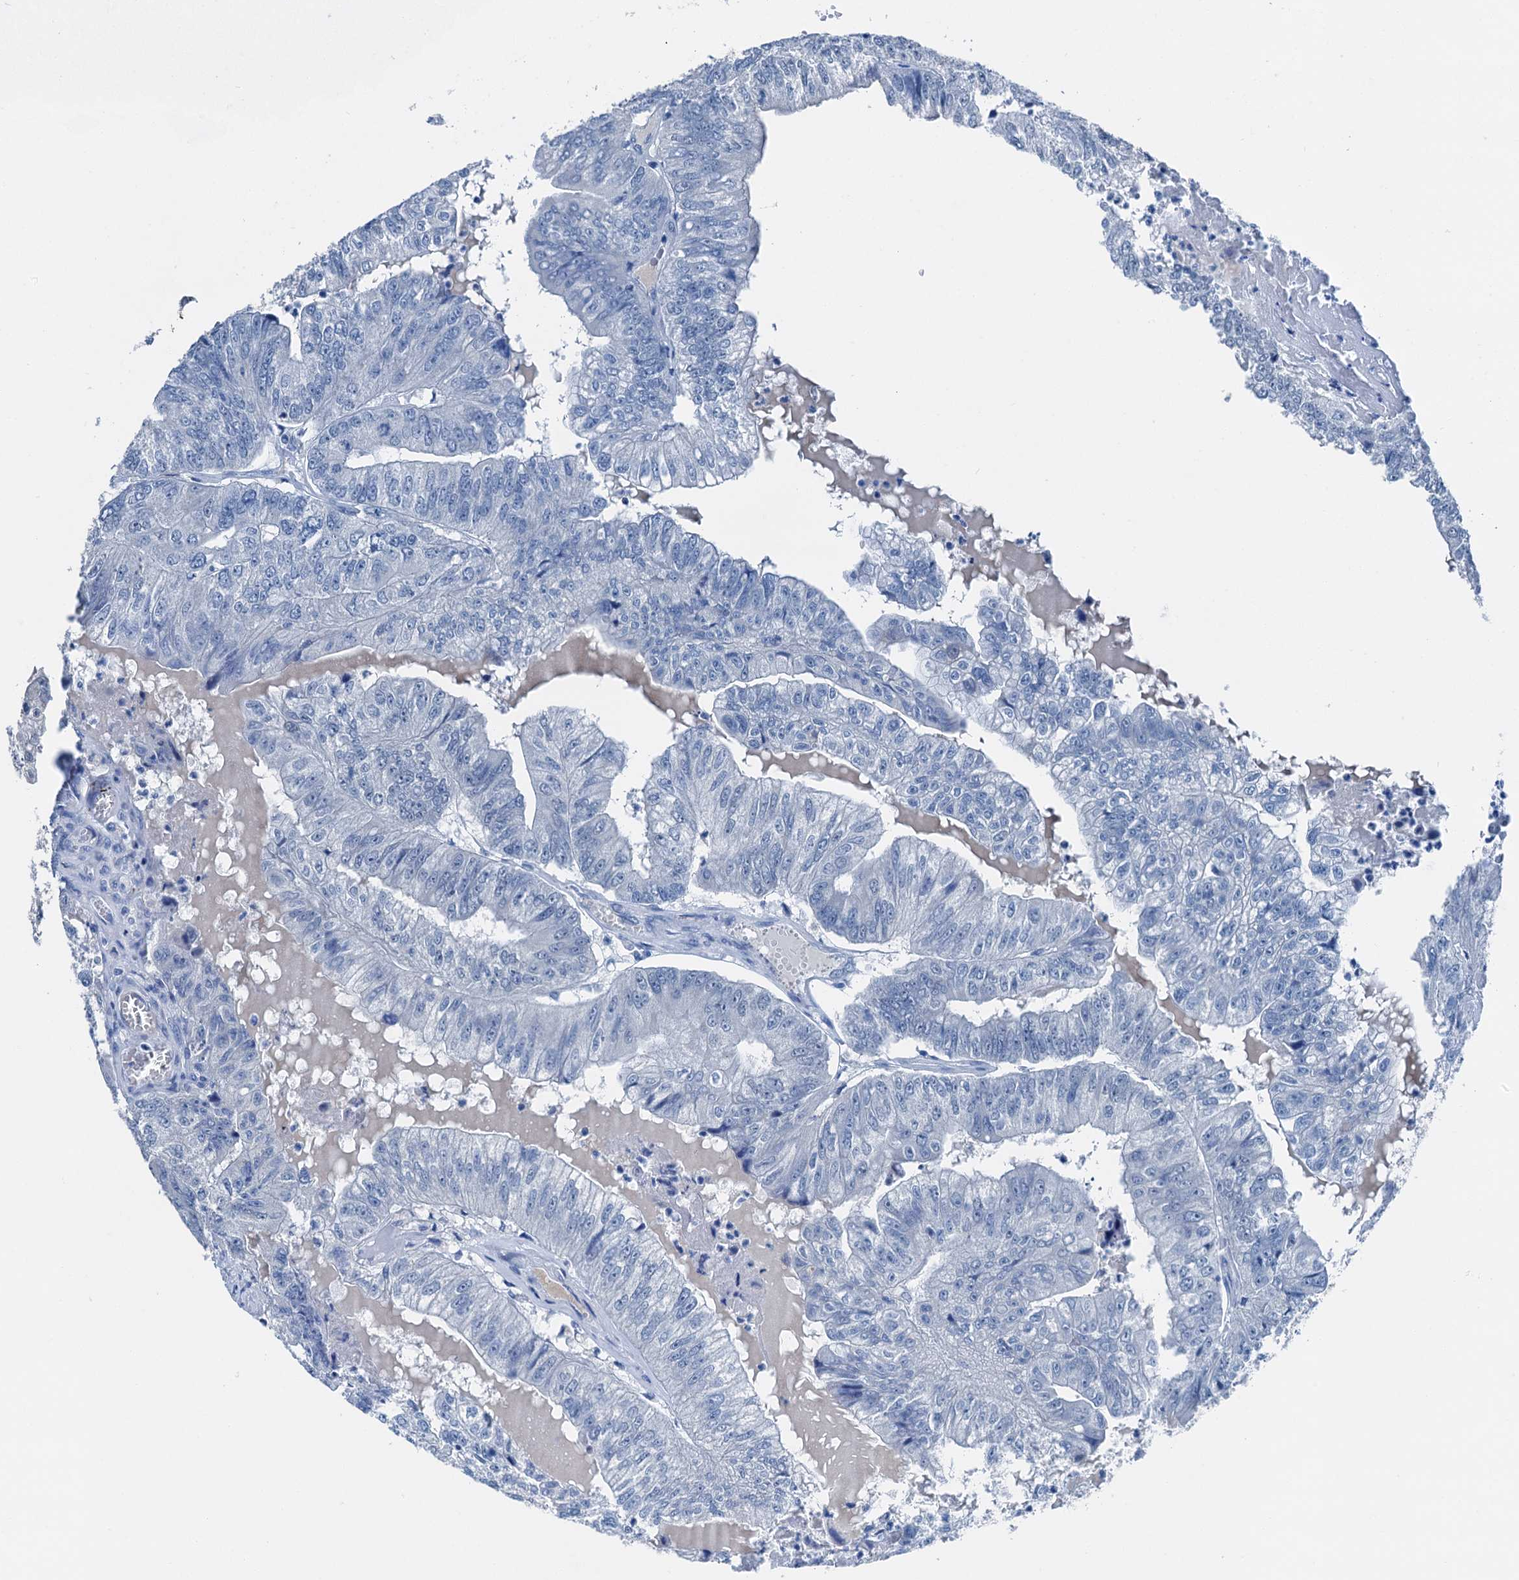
{"staining": {"intensity": "negative", "quantity": "none", "location": "none"}, "tissue": "colorectal cancer", "cell_type": "Tumor cells", "image_type": "cancer", "snomed": [{"axis": "morphology", "description": "Adenocarcinoma, NOS"}, {"axis": "topography", "description": "Colon"}], "caption": "High magnification brightfield microscopy of colorectal cancer (adenocarcinoma) stained with DAB (3,3'-diaminobenzidine) (brown) and counterstained with hematoxylin (blue): tumor cells show no significant expression.", "gene": "CBLN3", "patient": {"sex": "female", "age": 67}}